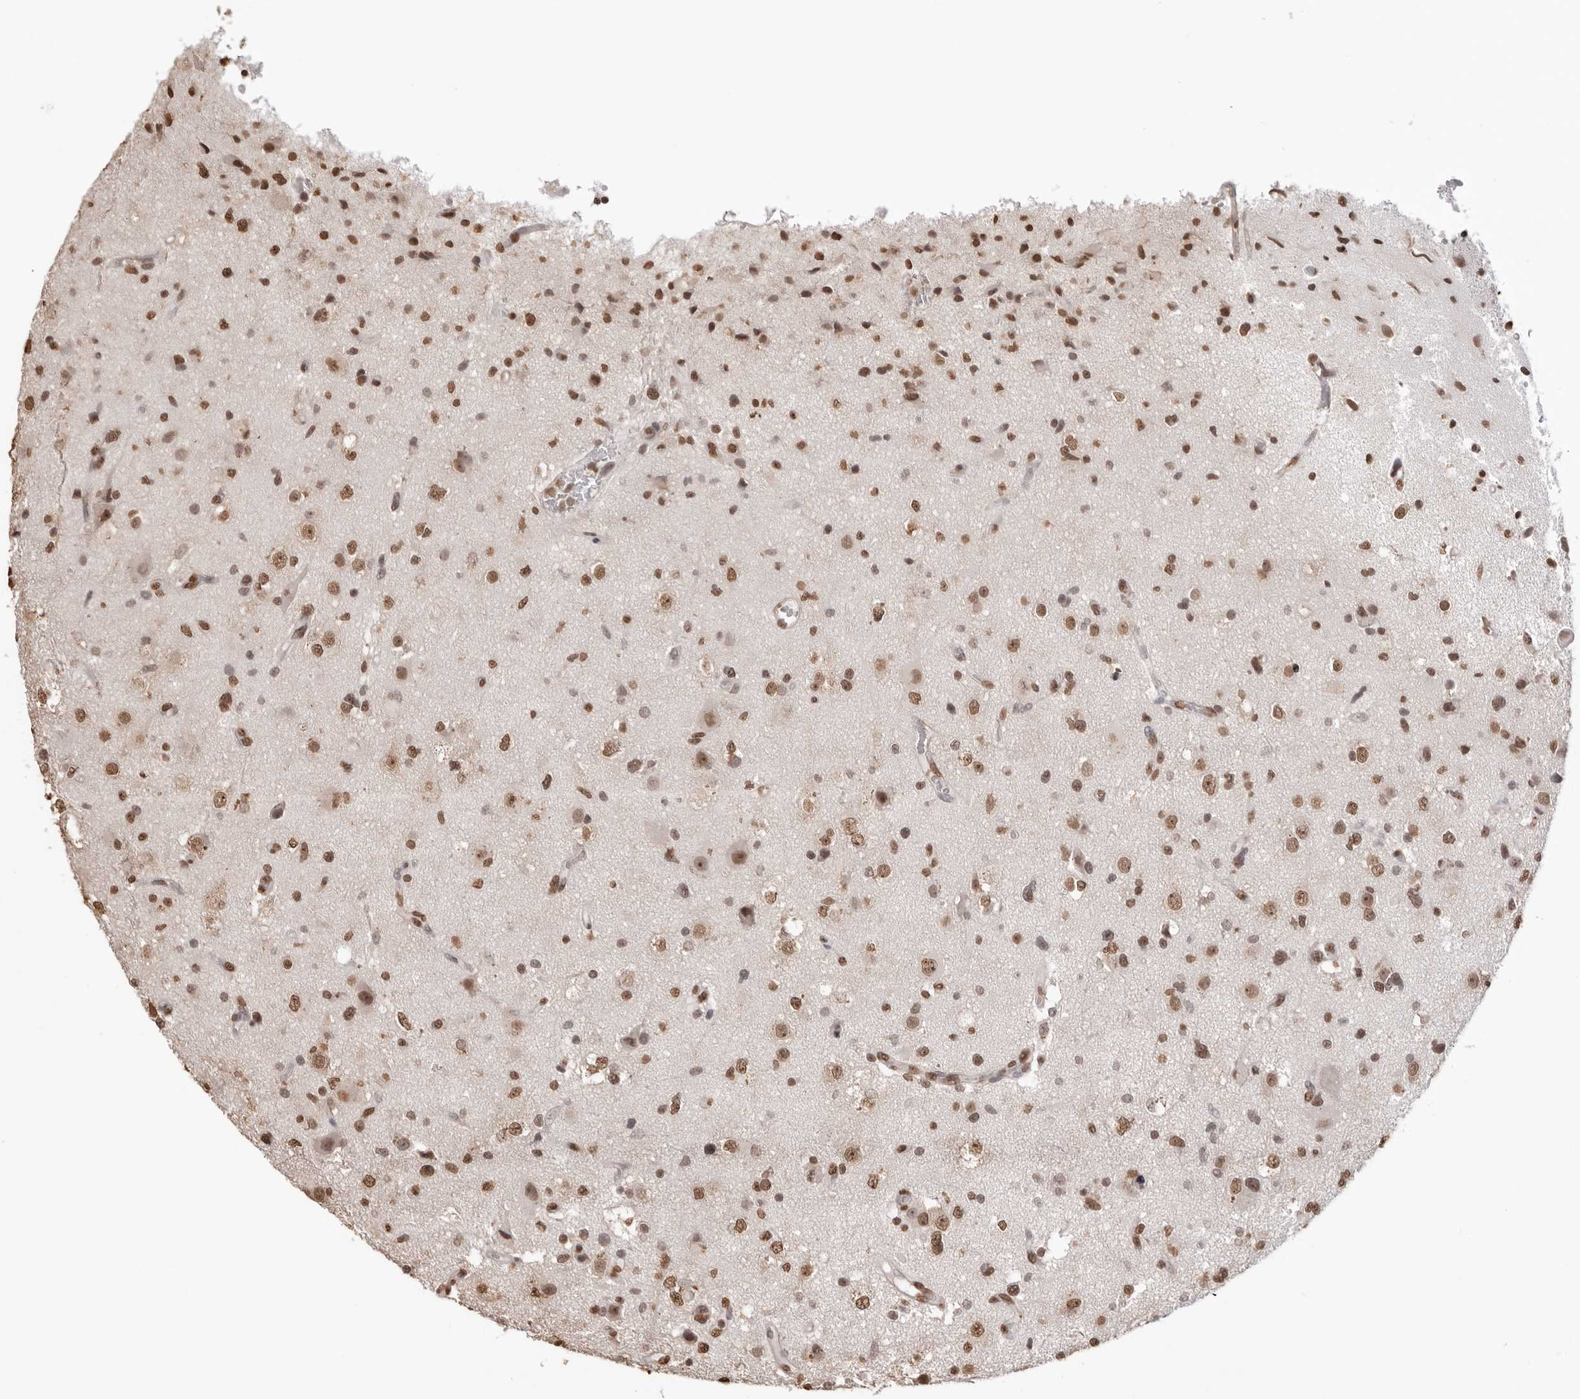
{"staining": {"intensity": "moderate", "quantity": ">75%", "location": "nuclear"}, "tissue": "glioma", "cell_type": "Tumor cells", "image_type": "cancer", "snomed": [{"axis": "morphology", "description": "Glioma, malignant, High grade"}, {"axis": "topography", "description": "Brain"}], "caption": "Human high-grade glioma (malignant) stained with a protein marker shows moderate staining in tumor cells.", "gene": "OLIG3", "patient": {"sex": "male", "age": 33}}